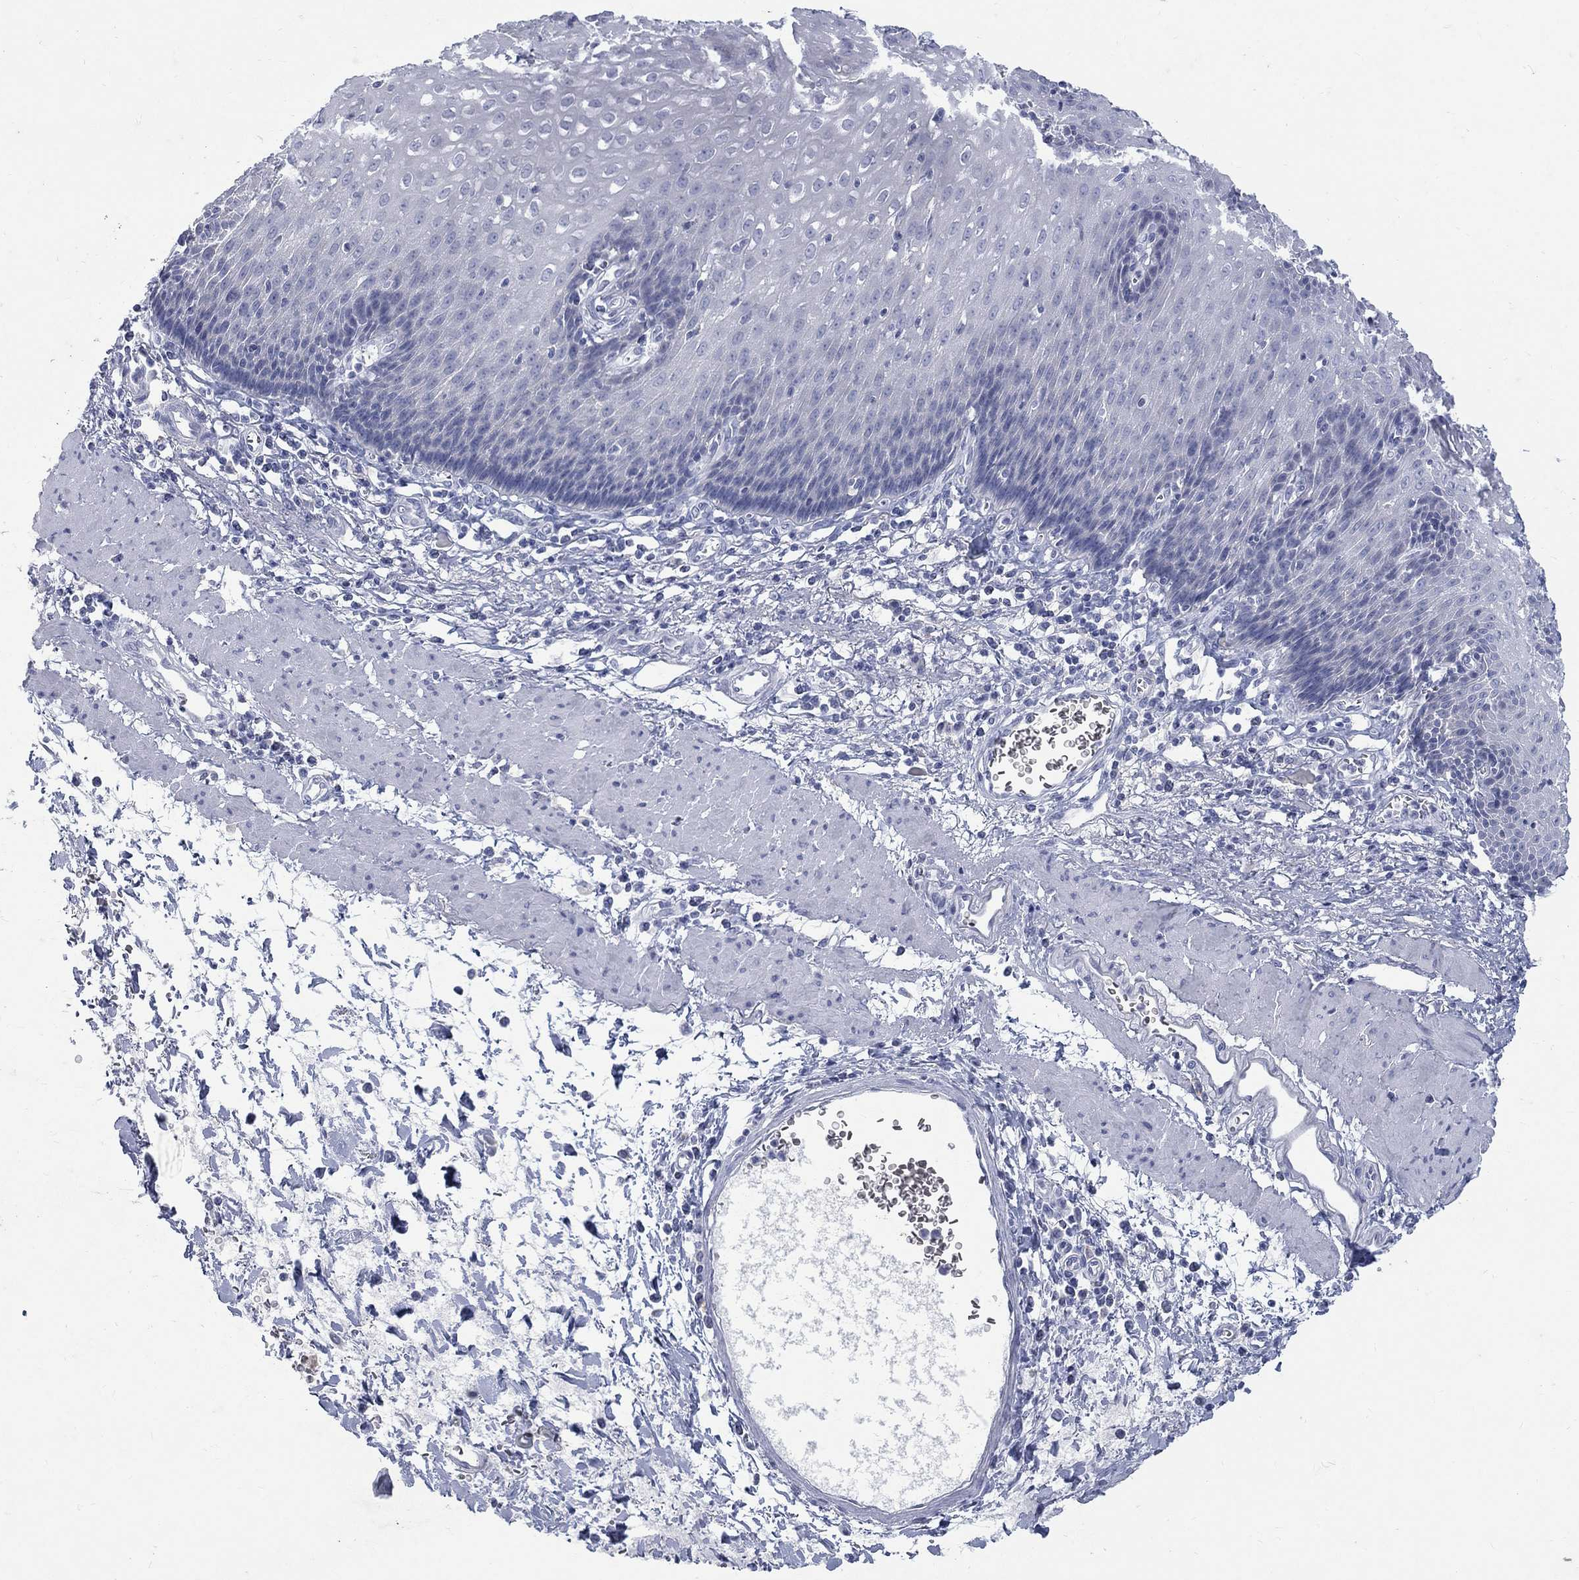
{"staining": {"intensity": "negative", "quantity": "none", "location": "none"}, "tissue": "esophagus", "cell_type": "Squamous epithelial cells", "image_type": "normal", "snomed": [{"axis": "morphology", "description": "Normal tissue, NOS"}, {"axis": "topography", "description": "Esophagus"}], "caption": "High power microscopy photomicrograph of an immunohistochemistry (IHC) histopathology image of unremarkable esophagus, revealing no significant staining in squamous epithelial cells.", "gene": "RFTN2", "patient": {"sex": "male", "age": 57}}